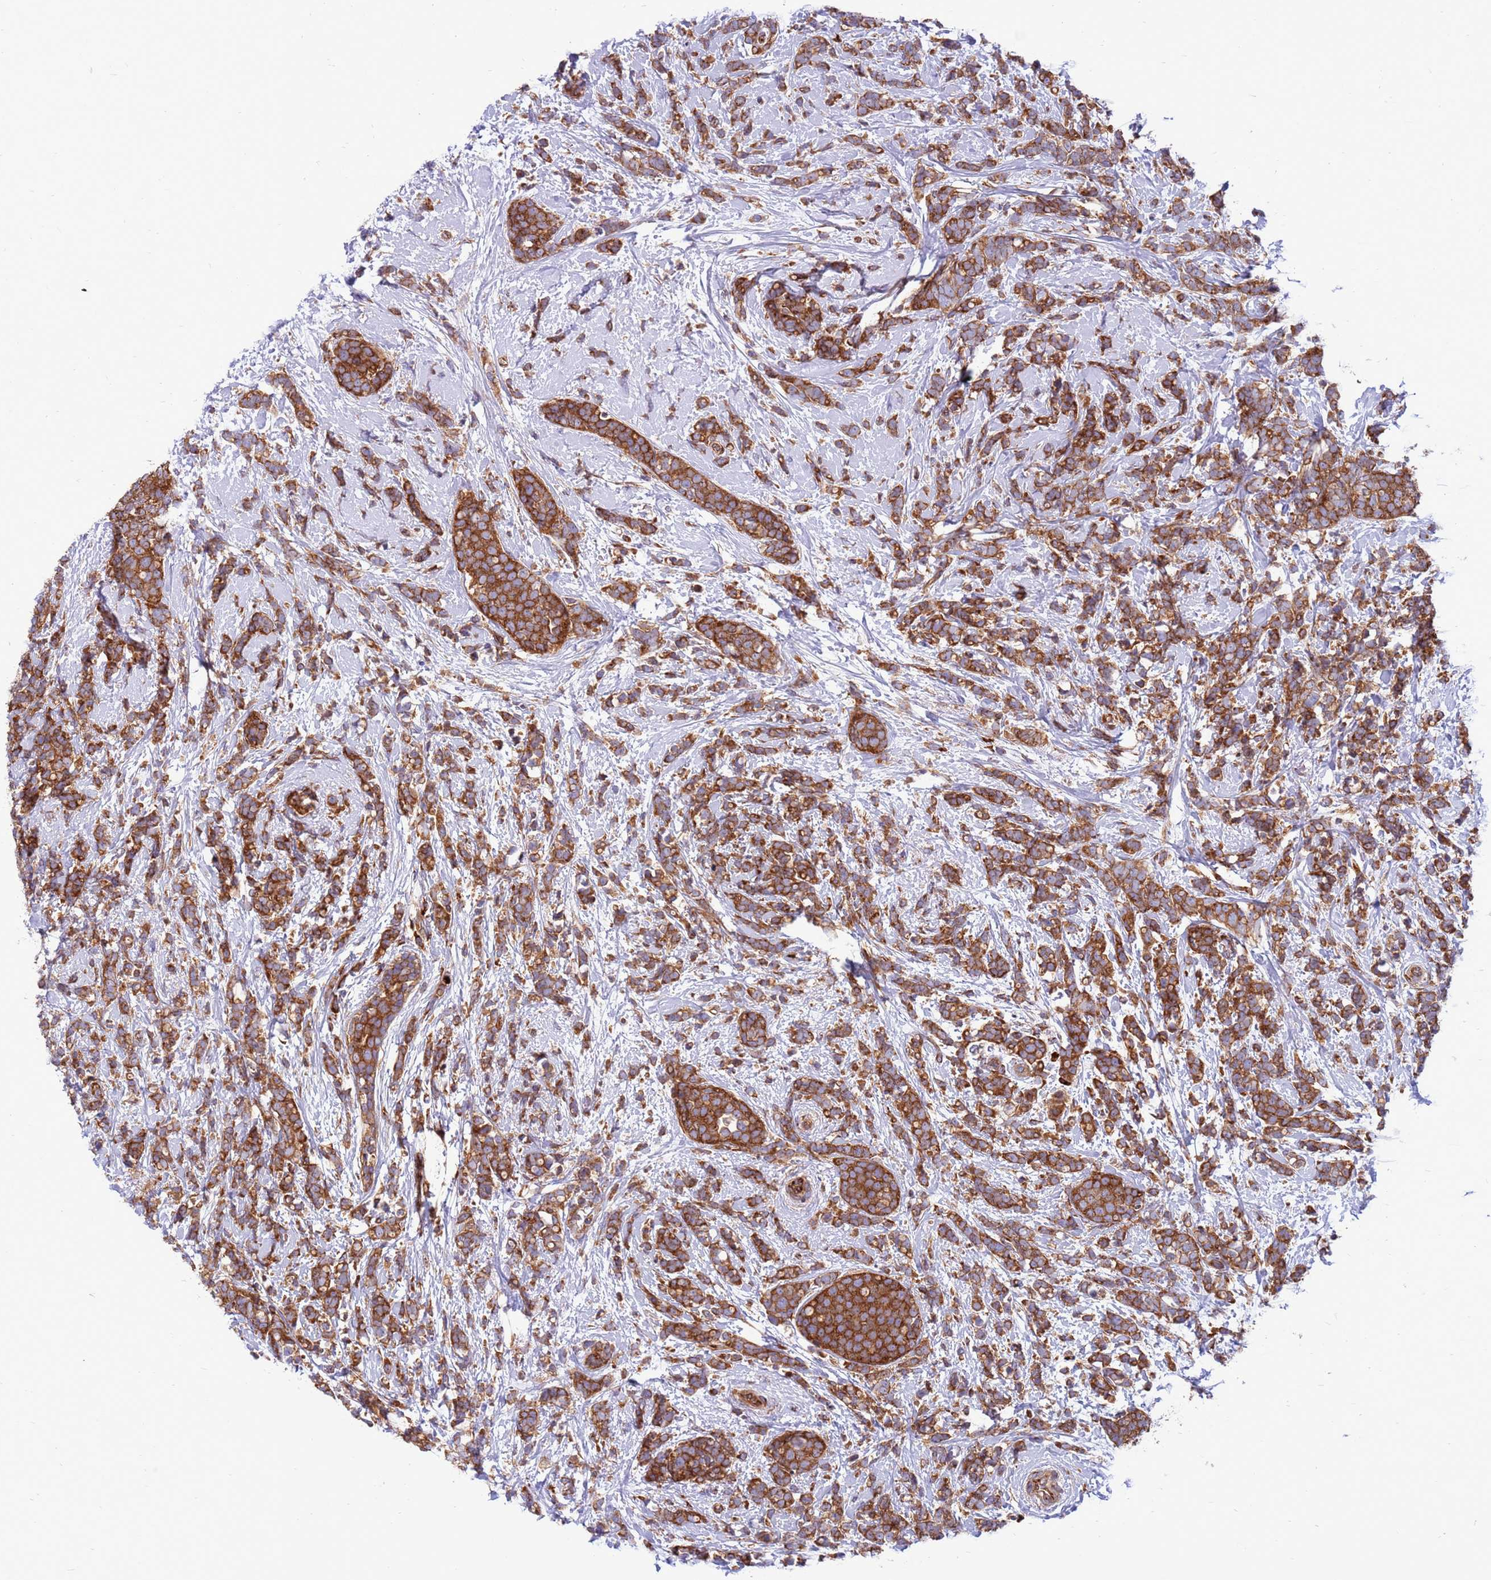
{"staining": {"intensity": "moderate", "quantity": ">75%", "location": "cytoplasmic/membranous"}, "tissue": "breast cancer", "cell_type": "Tumor cells", "image_type": "cancer", "snomed": [{"axis": "morphology", "description": "Lobular carcinoma"}, {"axis": "topography", "description": "Breast"}], "caption": "Breast cancer stained with DAB immunohistochemistry (IHC) shows medium levels of moderate cytoplasmic/membranous positivity in about >75% of tumor cells.", "gene": "ZC3HAV1", "patient": {"sex": "female", "age": 58}}